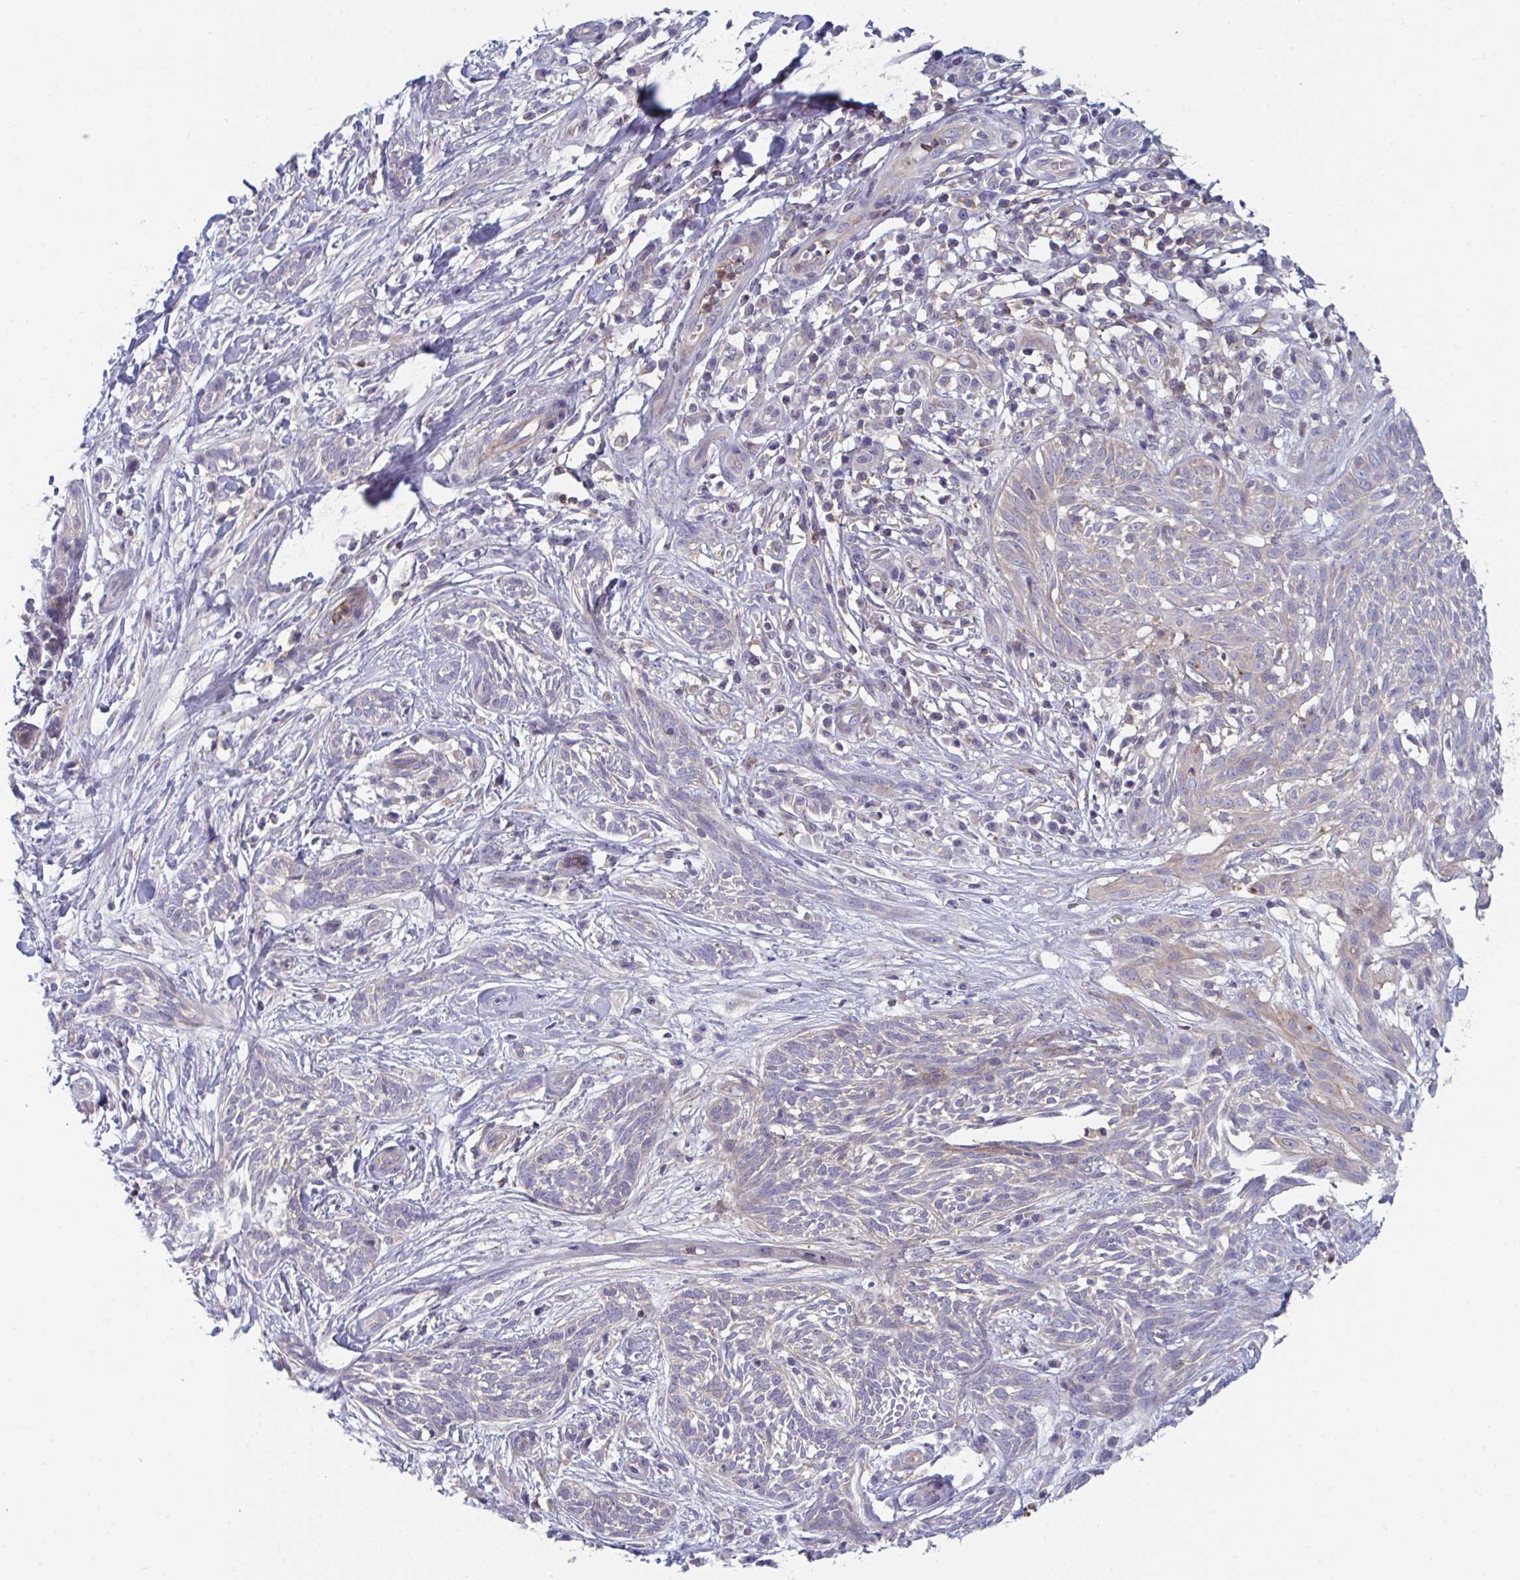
{"staining": {"intensity": "weak", "quantity": "<25%", "location": "cytoplasmic/membranous"}, "tissue": "skin cancer", "cell_type": "Tumor cells", "image_type": "cancer", "snomed": [{"axis": "morphology", "description": "Basal cell carcinoma"}, {"axis": "topography", "description": "Skin"}, {"axis": "topography", "description": "Skin, foot"}], "caption": "Tumor cells are negative for protein expression in human basal cell carcinoma (skin). The staining is performed using DAB brown chromogen with nuclei counter-stained in using hematoxylin.", "gene": "DISP2", "patient": {"sex": "female", "age": 86}}